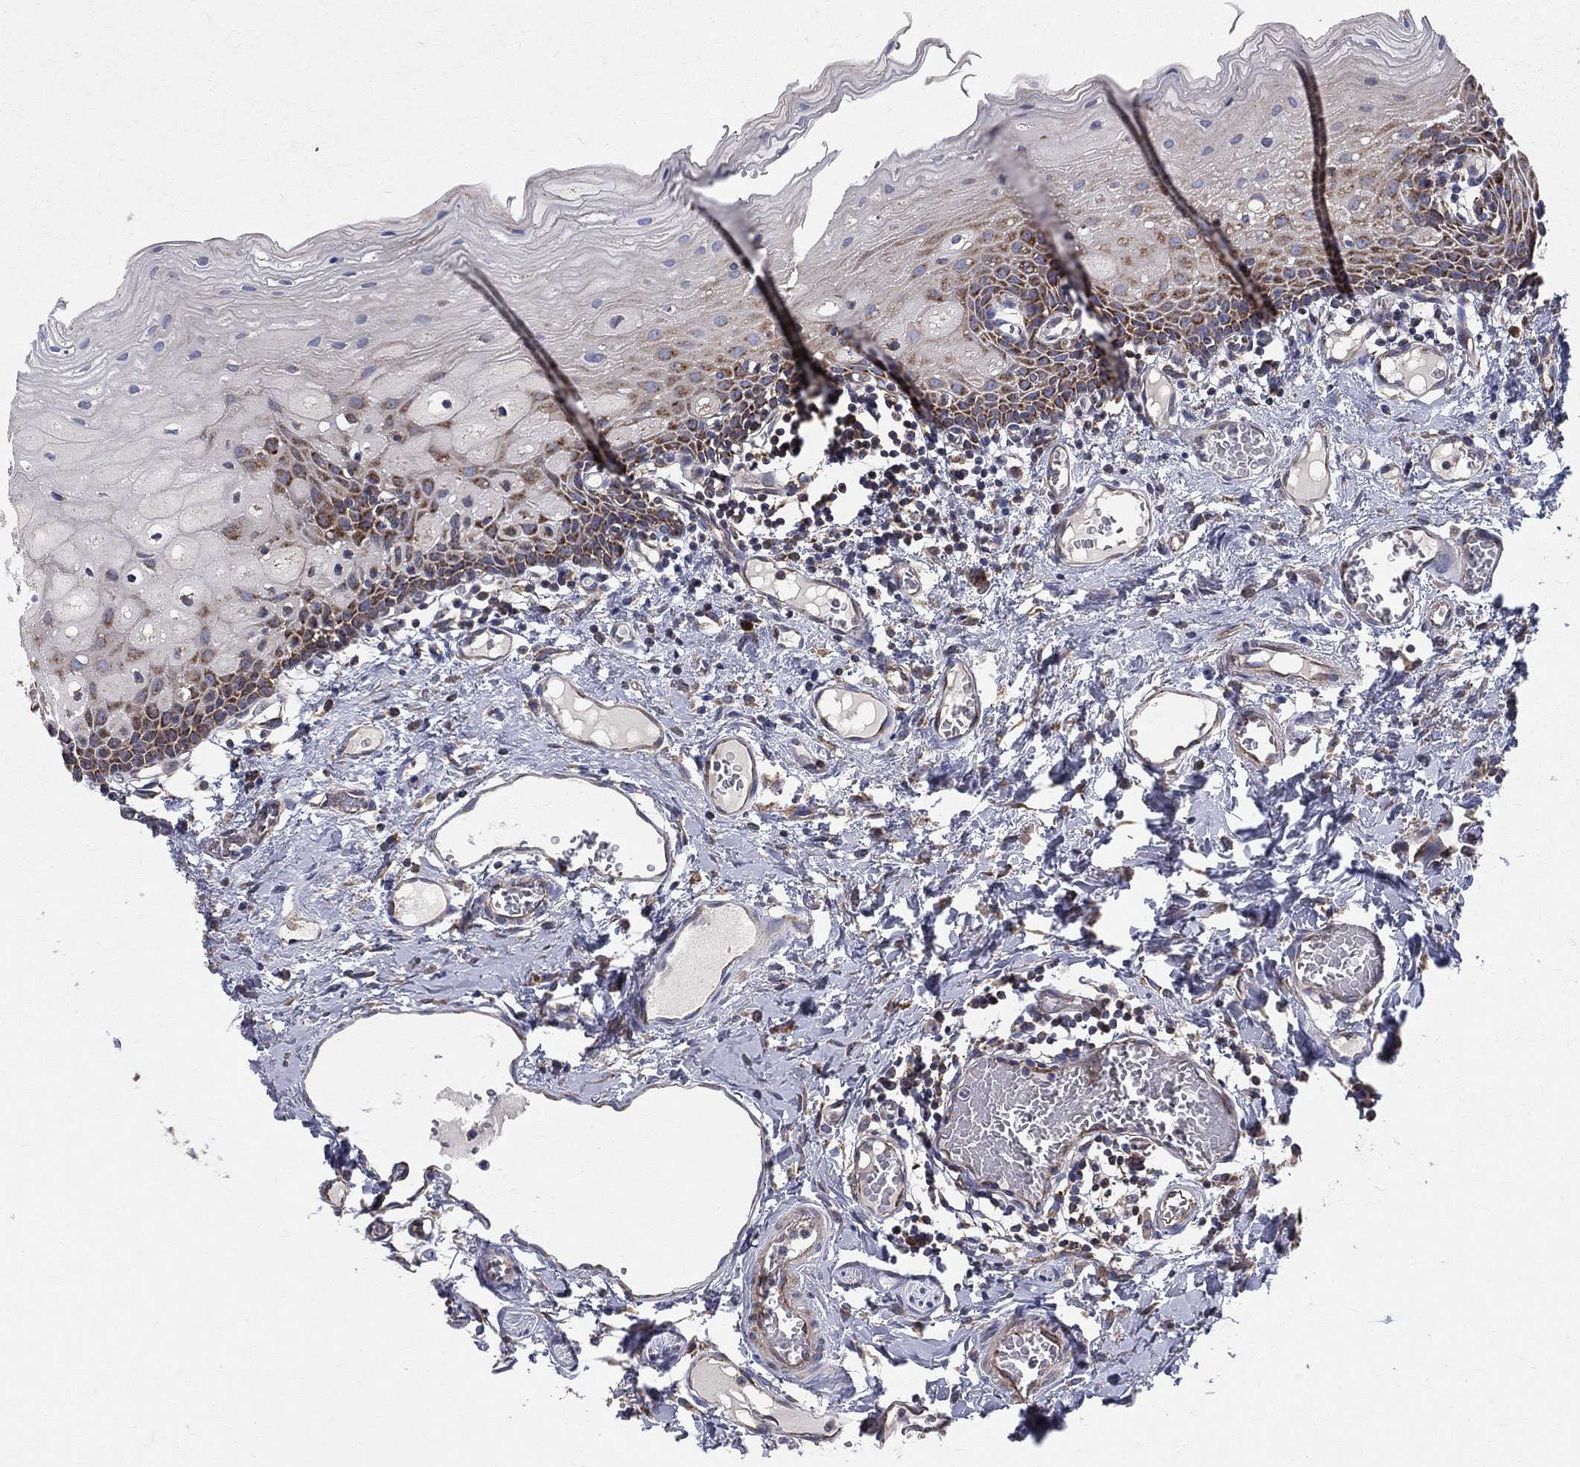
{"staining": {"intensity": "moderate", "quantity": "<25%", "location": "cytoplasmic/membranous"}, "tissue": "oral mucosa", "cell_type": "Squamous epithelial cells", "image_type": "normal", "snomed": [{"axis": "morphology", "description": "Normal tissue, NOS"}, {"axis": "morphology", "description": "Squamous cell carcinoma, NOS"}, {"axis": "topography", "description": "Oral tissue"}, {"axis": "topography", "description": "Head-Neck"}], "caption": "Squamous epithelial cells exhibit low levels of moderate cytoplasmic/membranous expression in approximately <25% of cells in unremarkable oral mucosa.", "gene": "MIX23", "patient": {"sex": "female", "age": 70}}